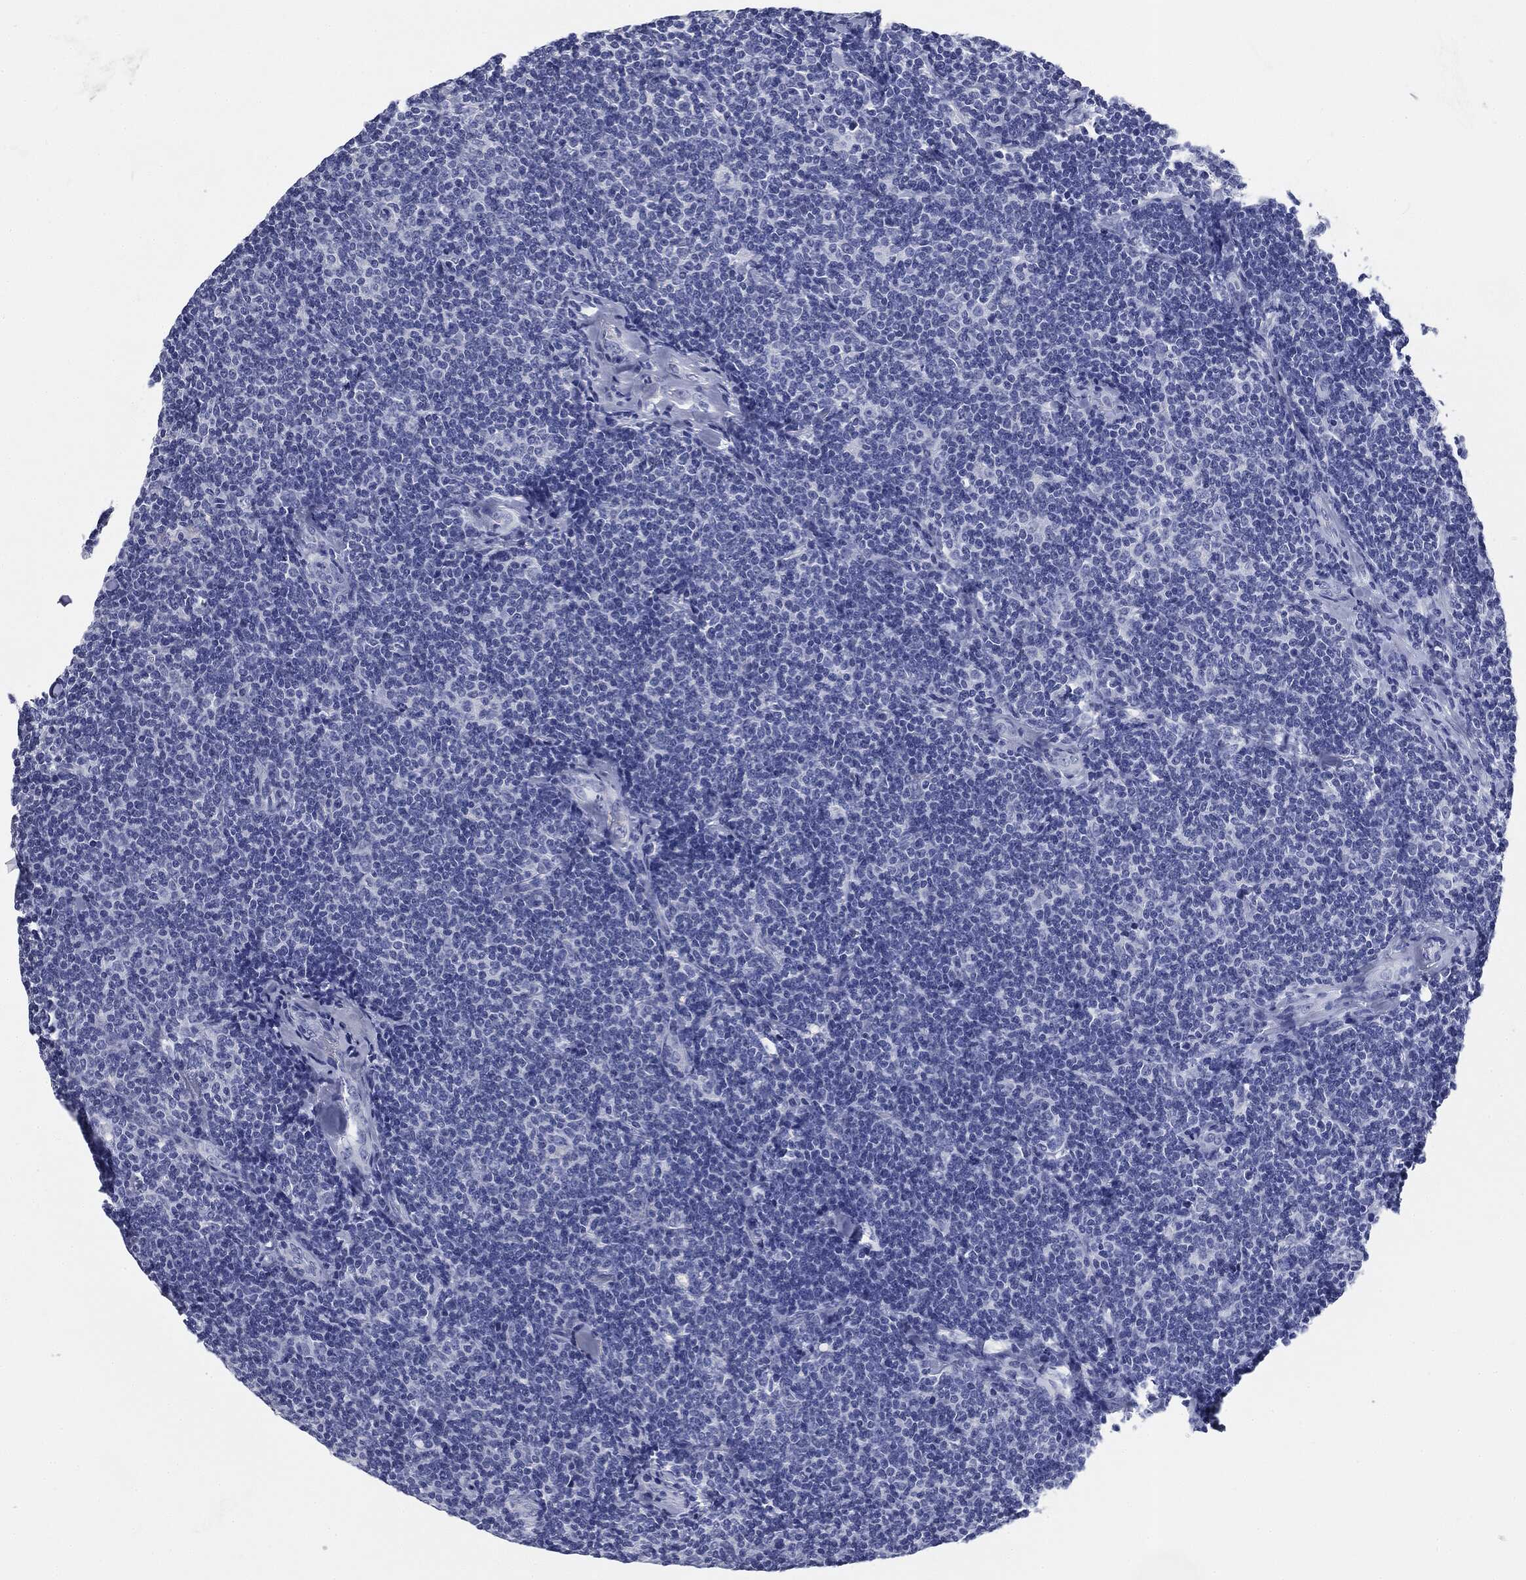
{"staining": {"intensity": "negative", "quantity": "none", "location": "none"}, "tissue": "lymphoma", "cell_type": "Tumor cells", "image_type": "cancer", "snomed": [{"axis": "morphology", "description": "Malignant lymphoma, non-Hodgkin's type, Low grade"}, {"axis": "topography", "description": "Lymph node"}], "caption": "This histopathology image is of lymphoma stained with immunohistochemistry to label a protein in brown with the nuclei are counter-stained blue. There is no staining in tumor cells.", "gene": "ATP2A1", "patient": {"sex": "female", "age": 56}}